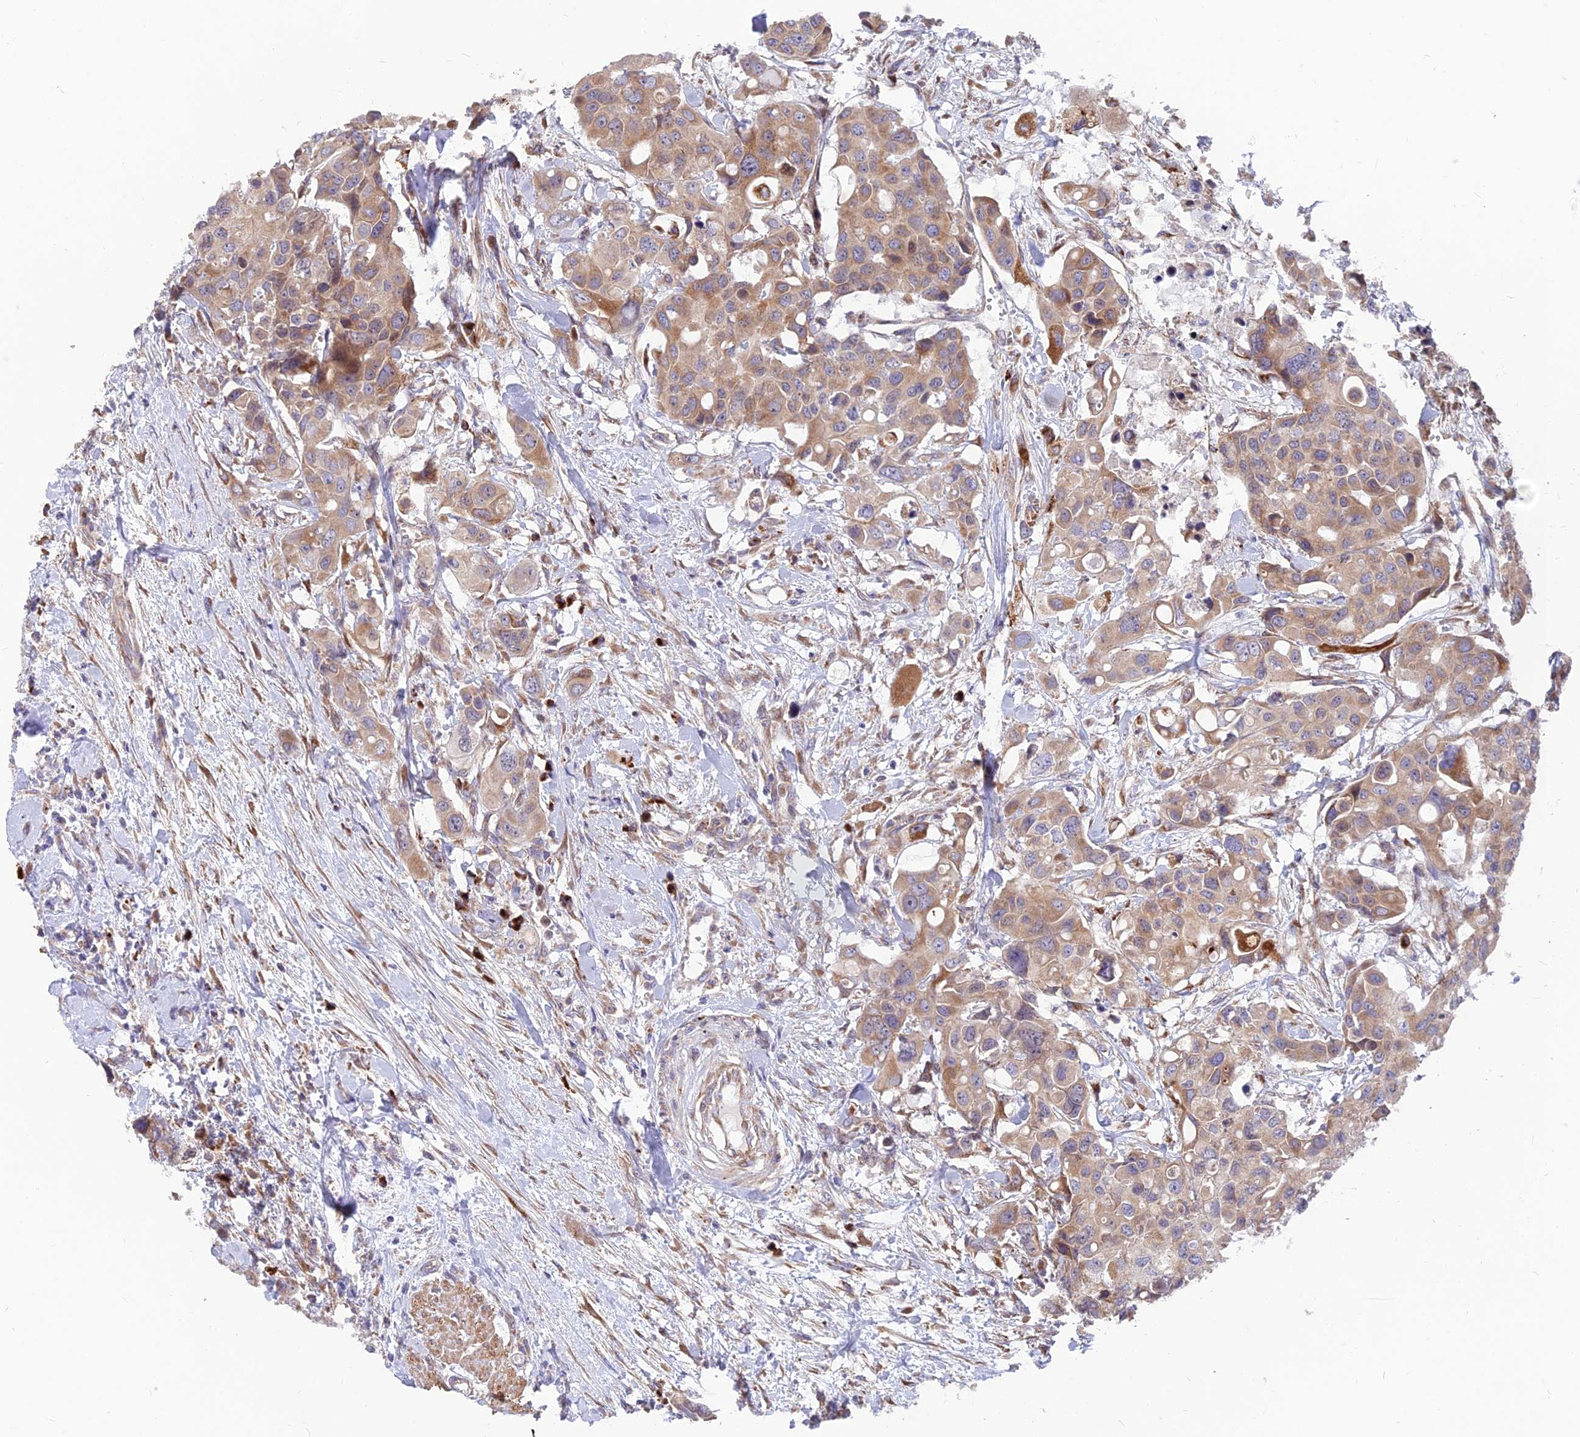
{"staining": {"intensity": "moderate", "quantity": ">75%", "location": "cytoplasmic/membranous"}, "tissue": "colorectal cancer", "cell_type": "Tumor cells", "image_type": "cancer", "snomed": [{"axis": "morphology", "description": "Adenocarcinoma, NOS"}, {"axis": "topography", "description": "Colon"}], "caption": "Adenocarcinoma (colorectal) stained with a protein marker displays moderate staining in tumor cells.", "gene": "TBC1D20", "patient": {"sex": "male", "age": 77}}